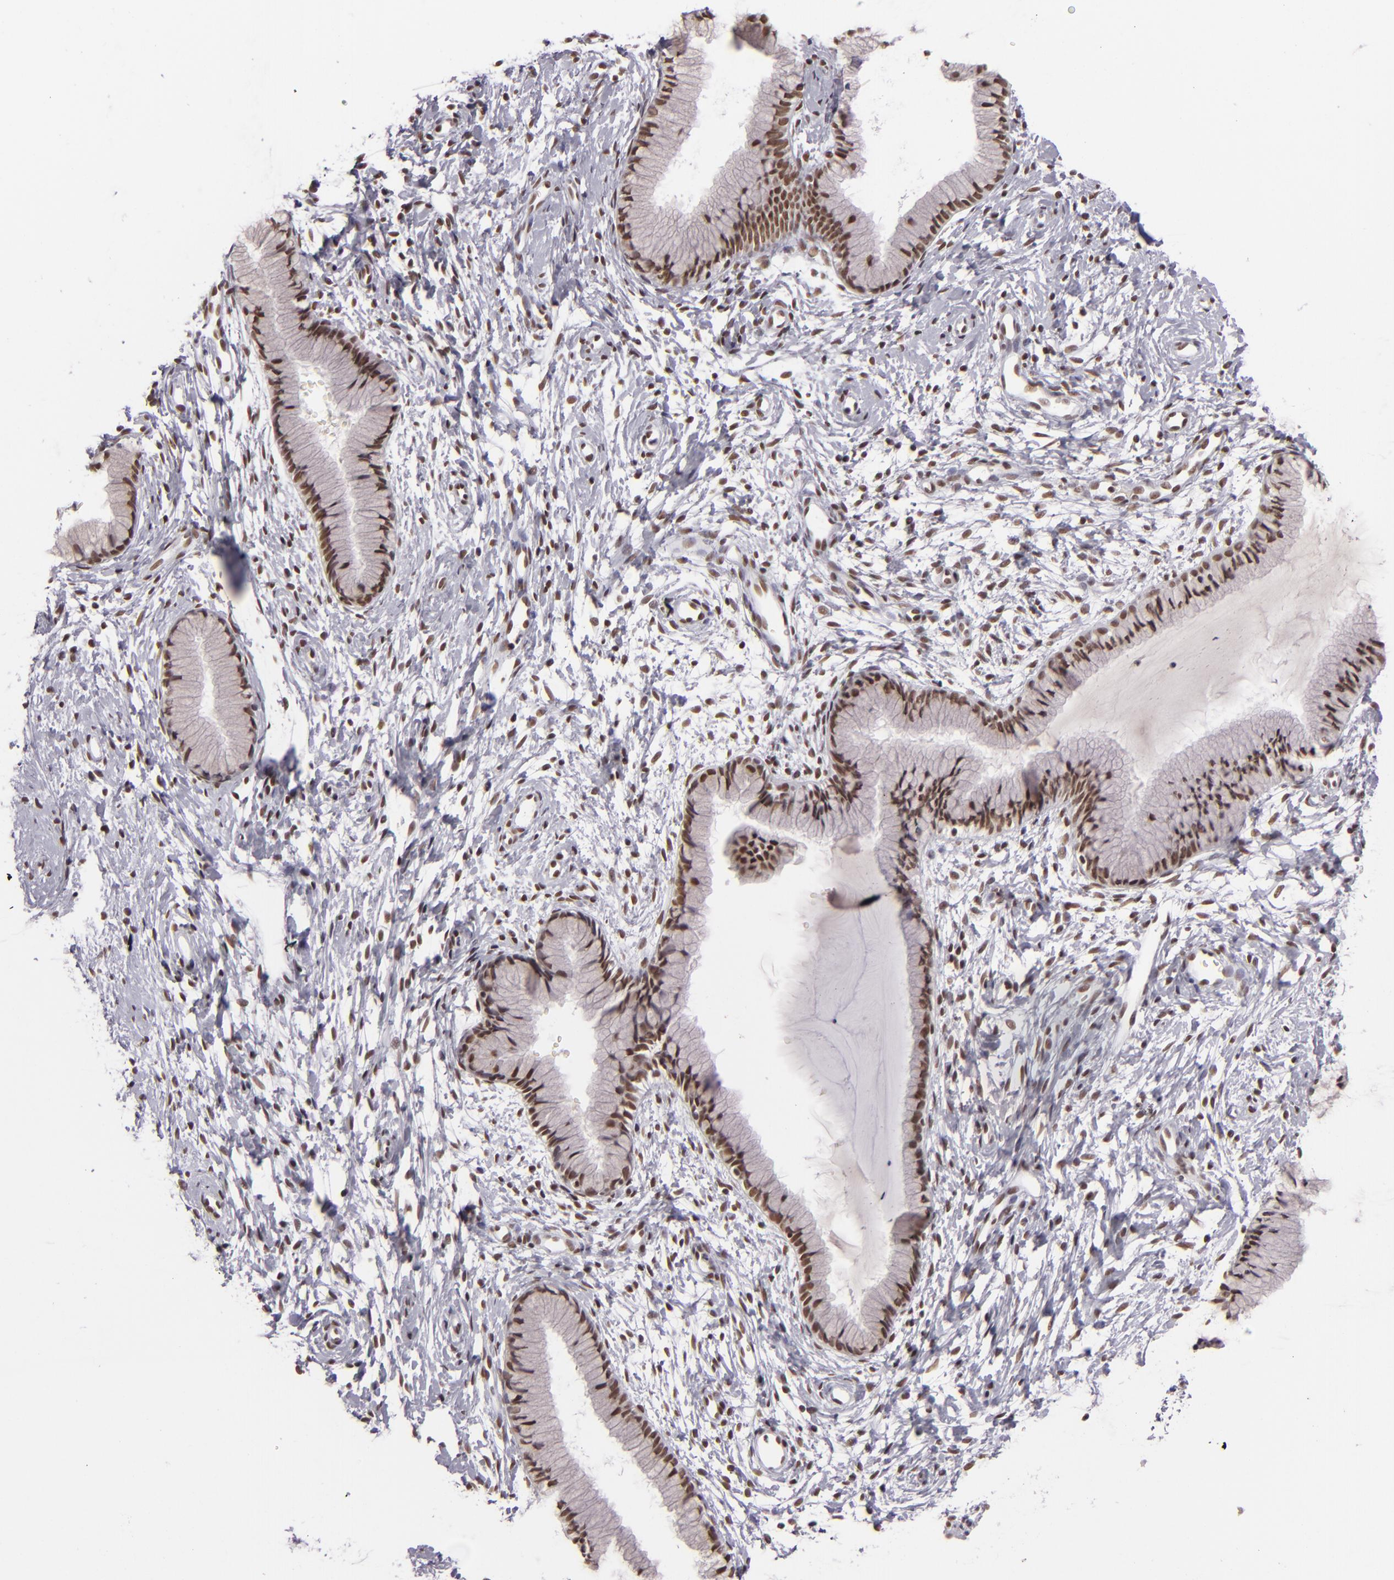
{"staining": {"intensity": "moderate", "quantity": ">75%", "location": "nuclear"}, "tissue": "cervix", "cell_type": "Glandular cells", "image_type": "normal", "snomed": [{"axis": "morphology", "description": "Normal tissue, NOS"}, {"axis": "topography", "description": "Cervix"}], "caption": "Immunohistochemical staining of benign cervix shows moderate nuclear protein positivity in about >75% of glandular cells. (DAB IHC with brightfield microscopy, high magnification).", "gene": "BRD8", "patient": {"sex": "female", "age": 46}}